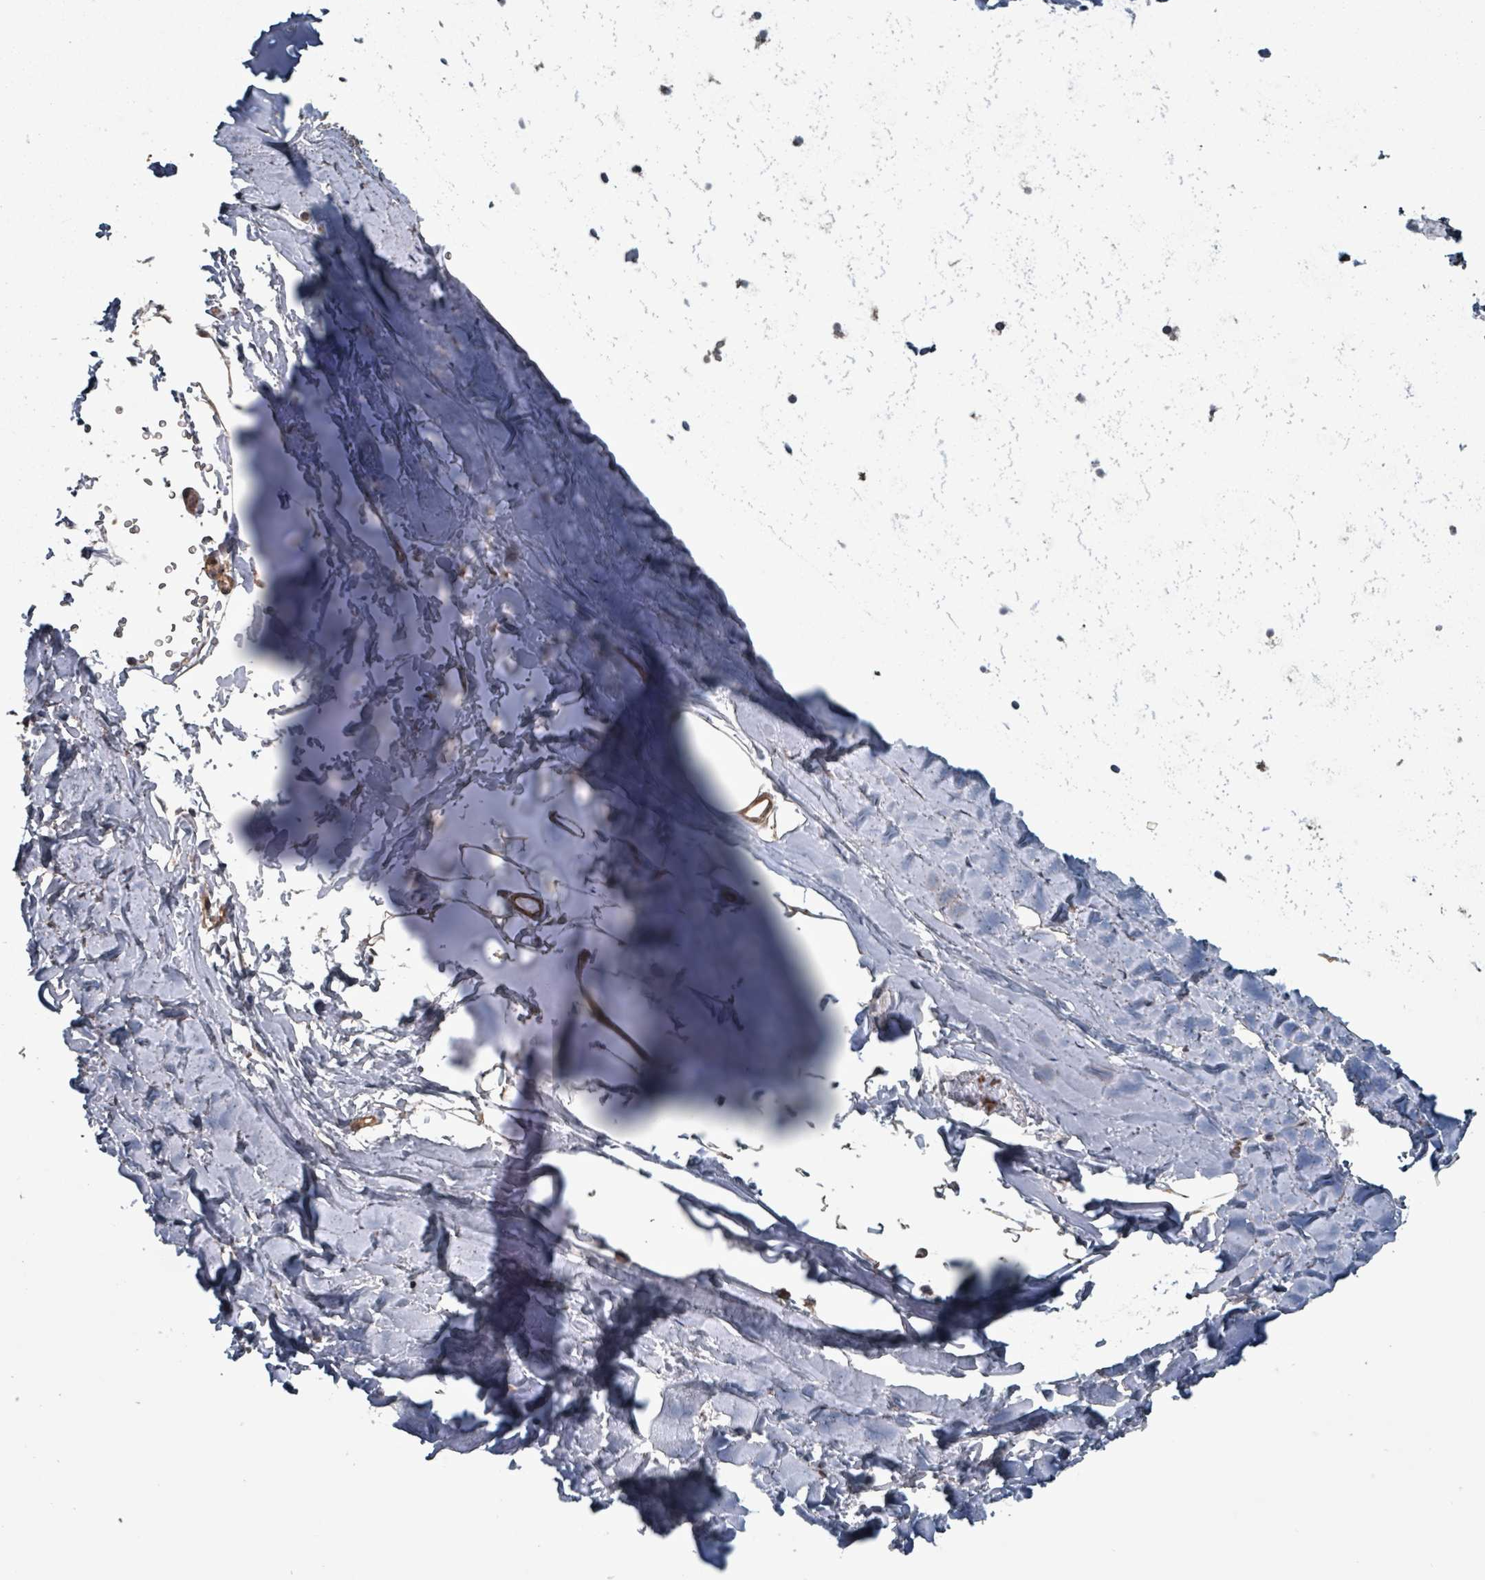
{"staining": {"intensity": "negative", "quantity": "none", "location": "none"}, "tissue": "adipose tissue", "cell_type": "Adipocytes", "image_type": "normal", "snomed": [{"axis": "morphology", "description": "Normal tissue, NOS"}, {"axis": "topography", "description": "Cartilage tissue"}, {"axis": "topography", "description": "Bronchus"}], "caption": "Immunohistochemical staining of unremarkable human adipose tissue displays no significant expression in adipocytes.", "gene": "MRPL4", "patient": {"sex": "female", "age": 72}}